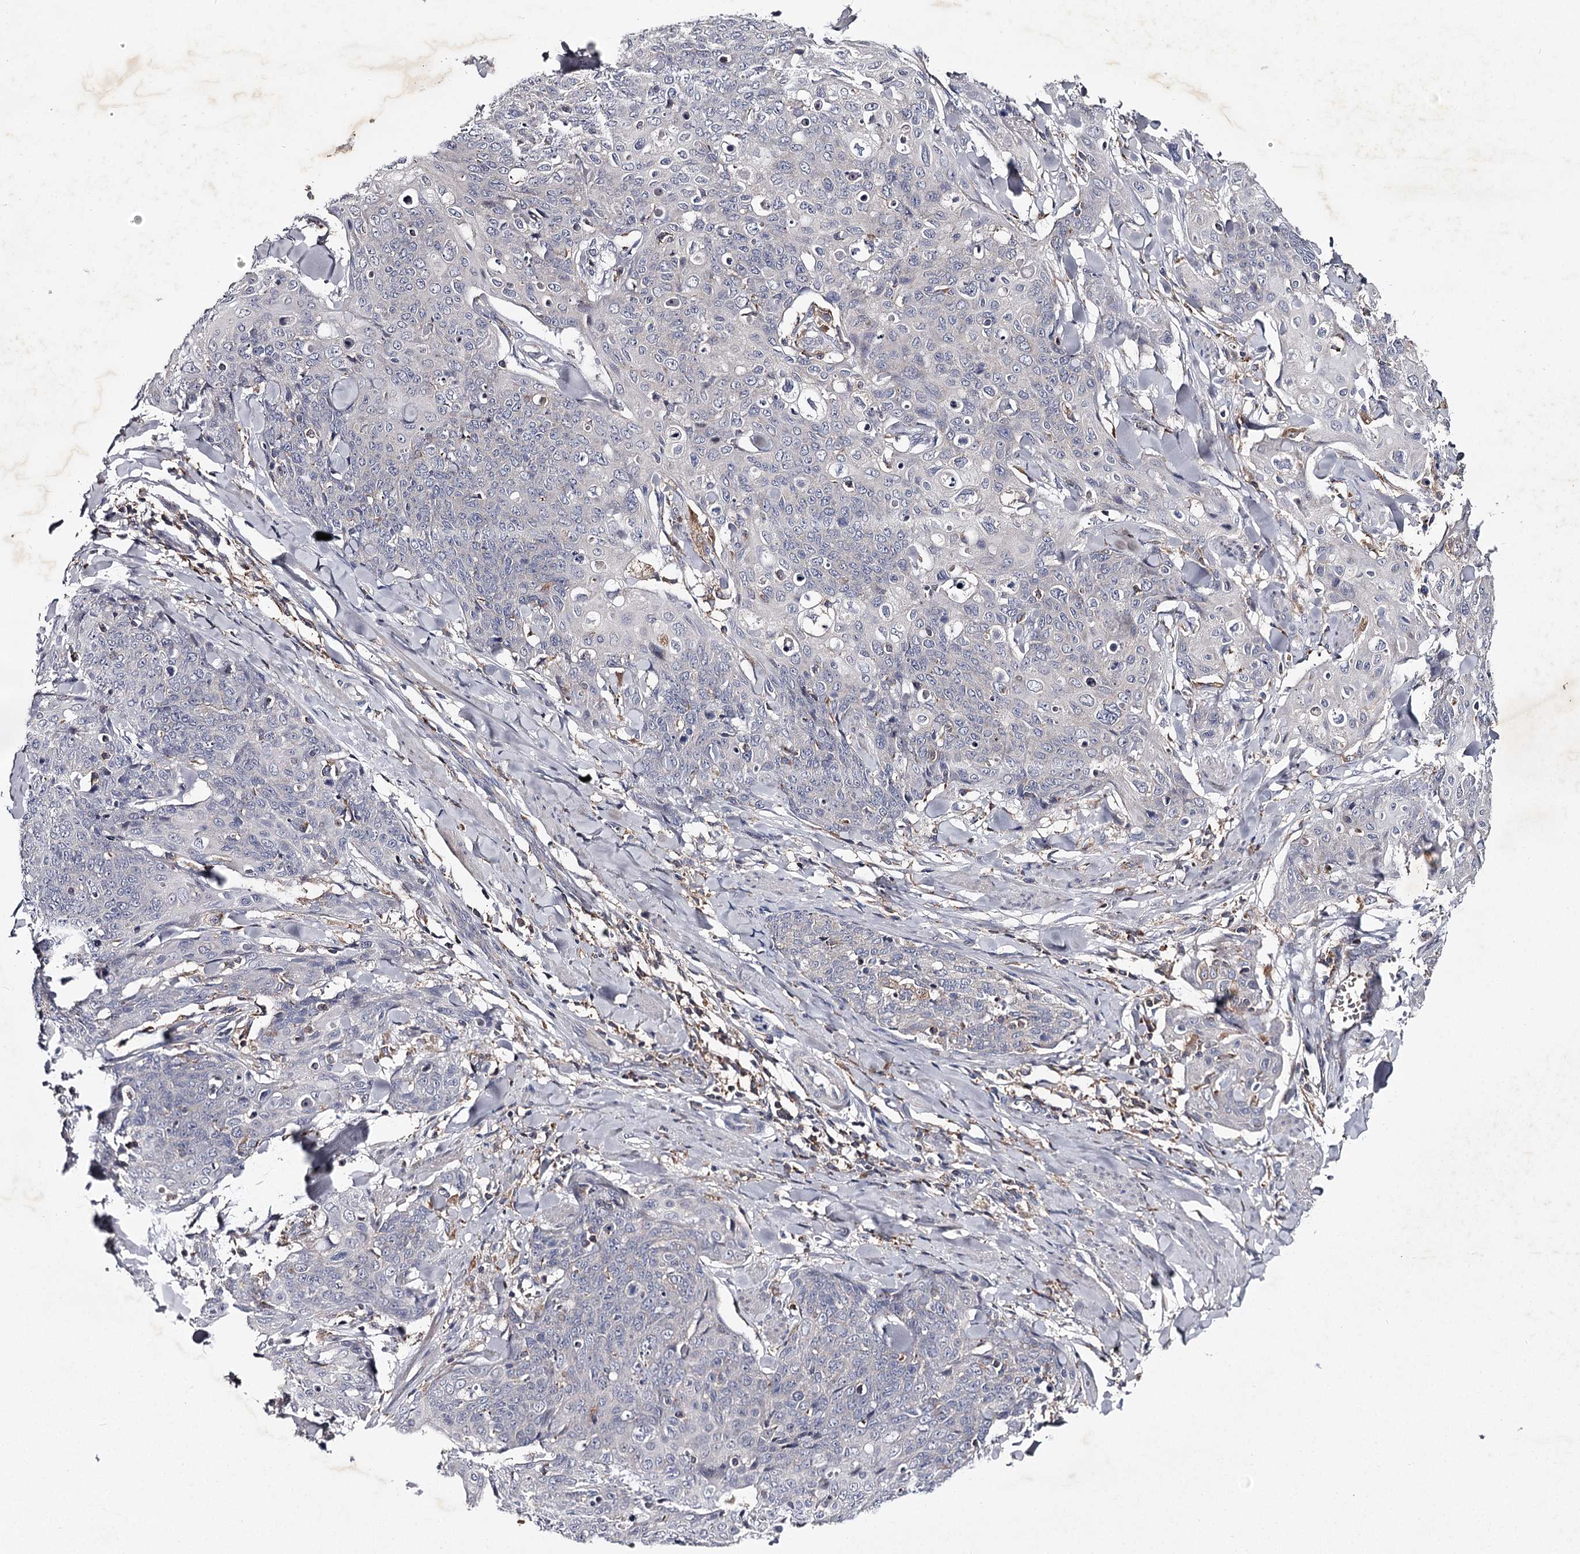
{"staining": {"intensity": "negative", "quantity": "none", "location": "none"}, "tissue": "skin cancer", "cell_type": "Tumor cells", "image_type": "cancer", "snomed": [{"axis": "morphology", "description": "Squamous cell carcinoma, NOS"}, {"axis": "topography", "description": "Skin"}, {"axis": "topography", "description": "Vulva"}], "caption": "Skin cancer was stained to show a protein in brown. There is no significant staining in tumor cells. (DAB IHC with hematoxylin counter stain).", "gene": "RASSF6", "patient": {"sex": "female", "age": 85}}